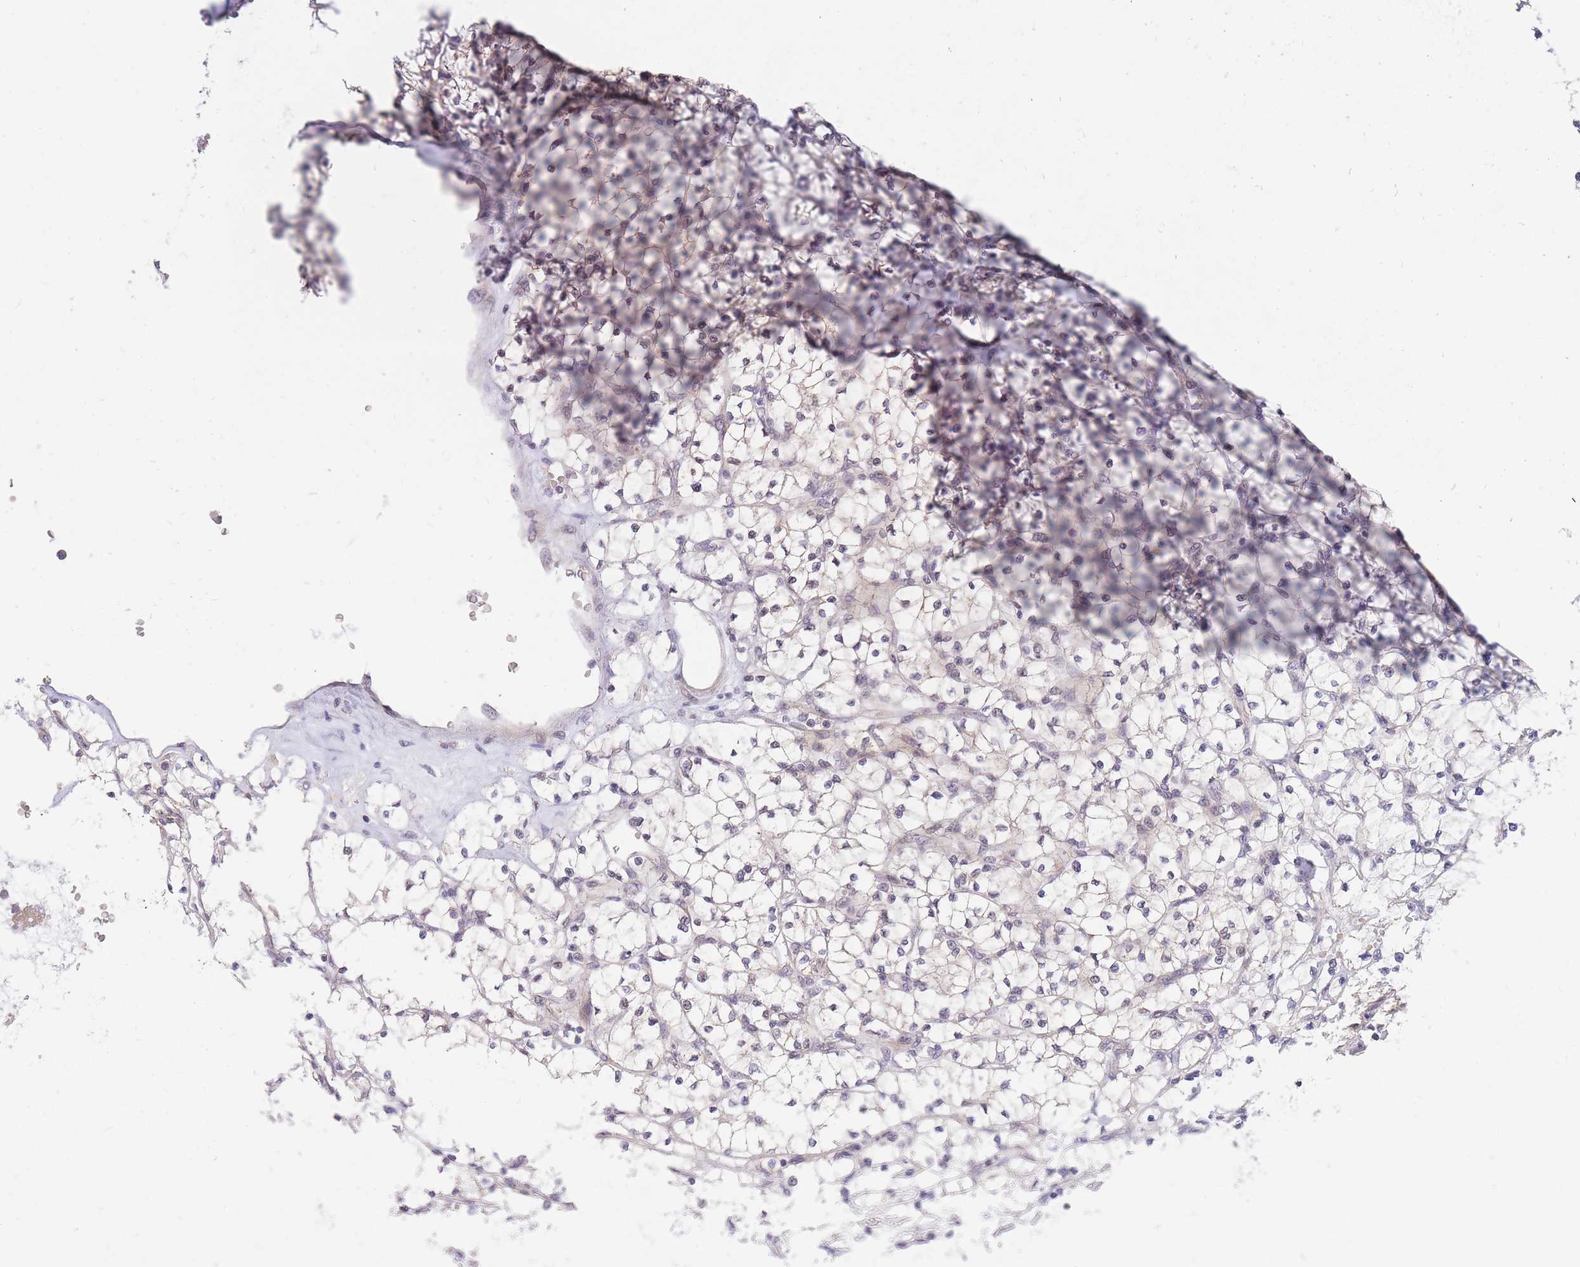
{"staining": {"intensity": "weak", "quantity": "25%-75%", "location": "cytoplasmic/membranous,nuclear"}, "tissue": "renal cancer", "cell_type": "Tumor cells", "image_type": "cancer", "snomed": [{"axis": "morphology", "description": "Adenocarcinoma, NOS"}, {"axis": "topography", "description": "Kidney"}], "caption": "The photomicrograph exhibits a brown stain indicating the presence of a protein in the cytoplasmic/membranous and nuclear of tumor cells in renal cancer (adenocarcinoma). (DAB IHC with brightfield microscopy, high magnification).", "gene": "MINDY2", "patient": {"sex": "female", "age": 64}}